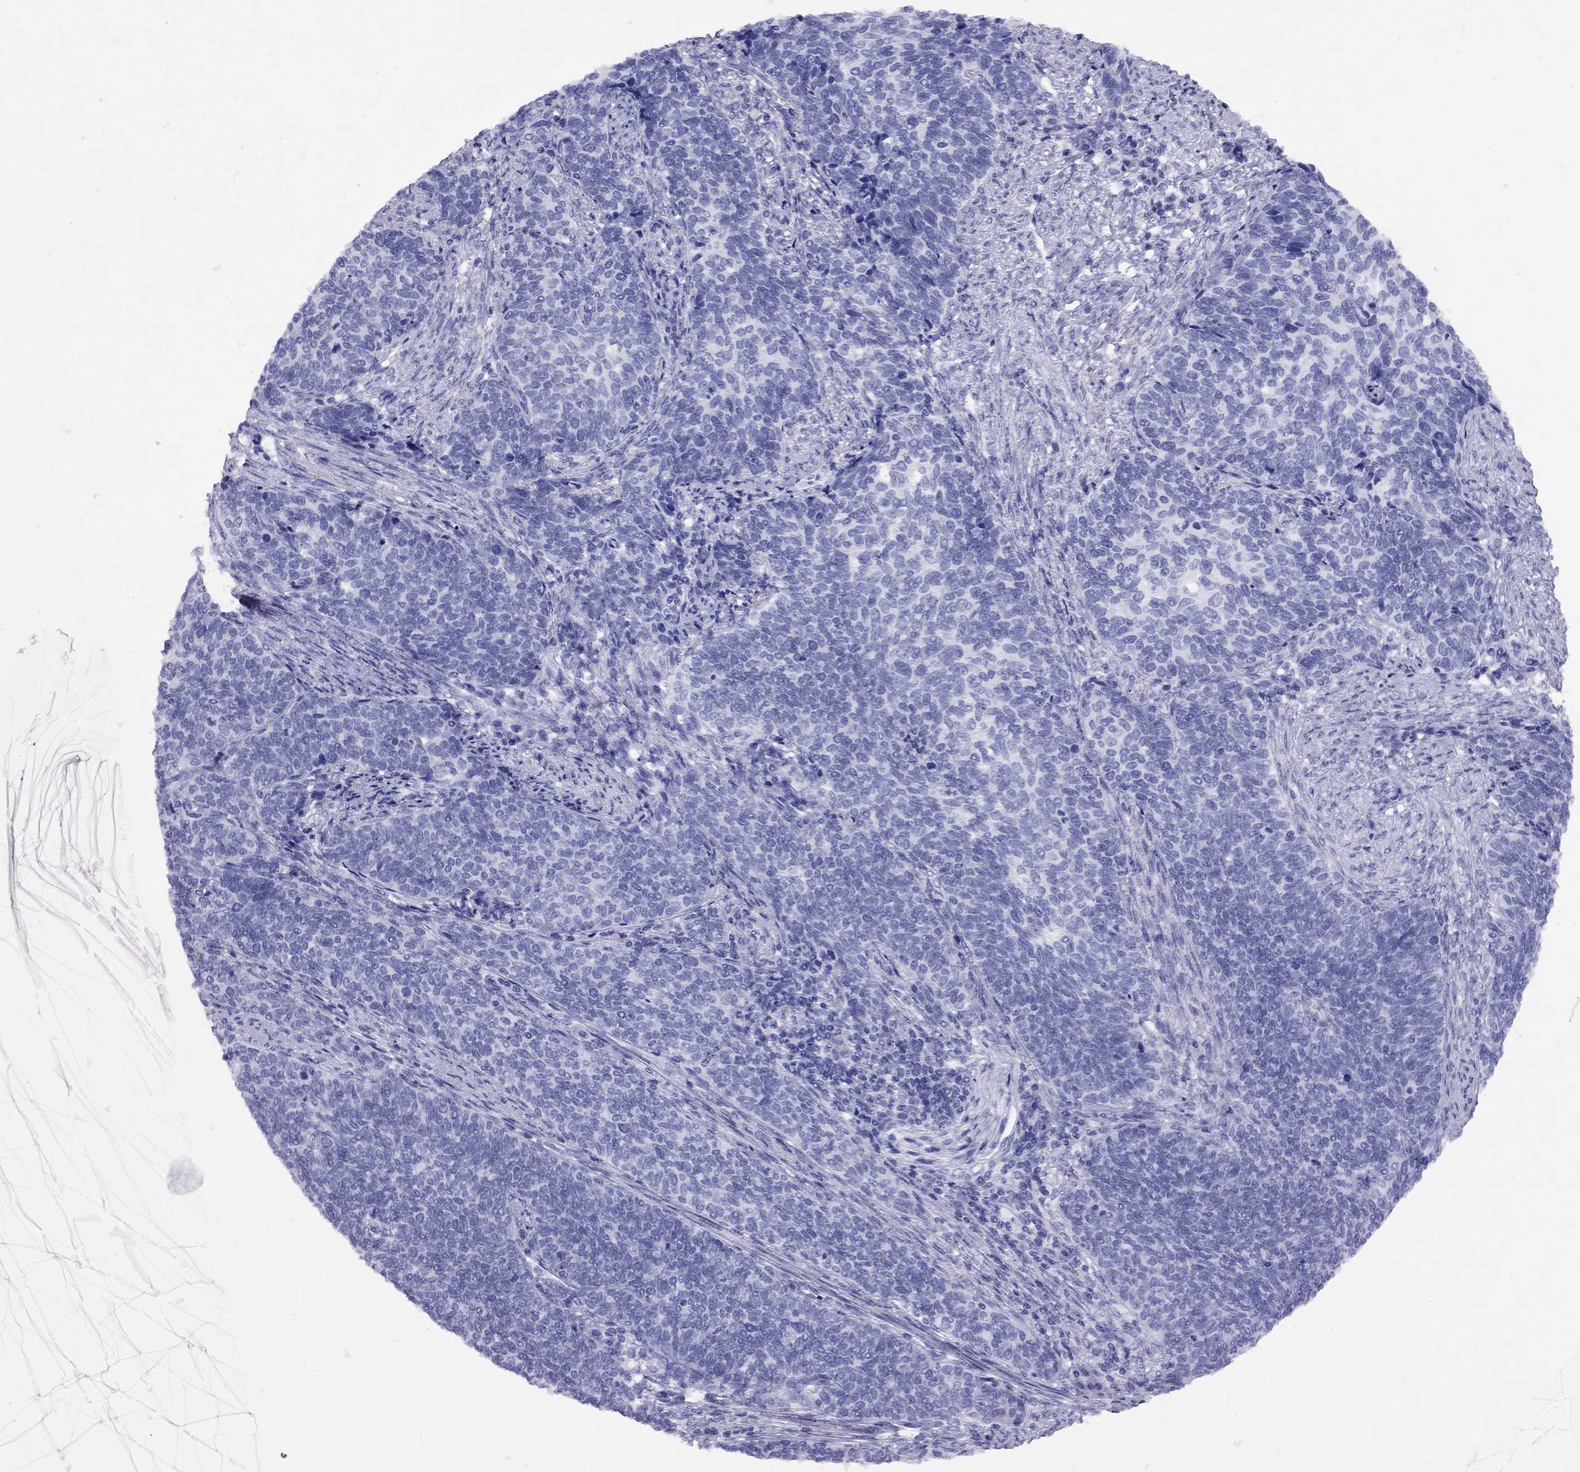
{"staining": {"intensity": "negative", "quantity": "none", "location": "none"}, "tissue": "cervical cancer", "cell_type": "Tumor cells", "image_type": "cancer", "snomed": [{"axis": "morphology", "description": "Squamous cell carcinoma, NOS"}, {"axis": "topography", "description": "Cervix"}], "caption": "Immunohistochemistry image of cervical cancer stained for a protein (brown), which exhibits no expression in tumor cells.", "gene": "GRIA2", "patient": {"sex": "female", "age": 39}}